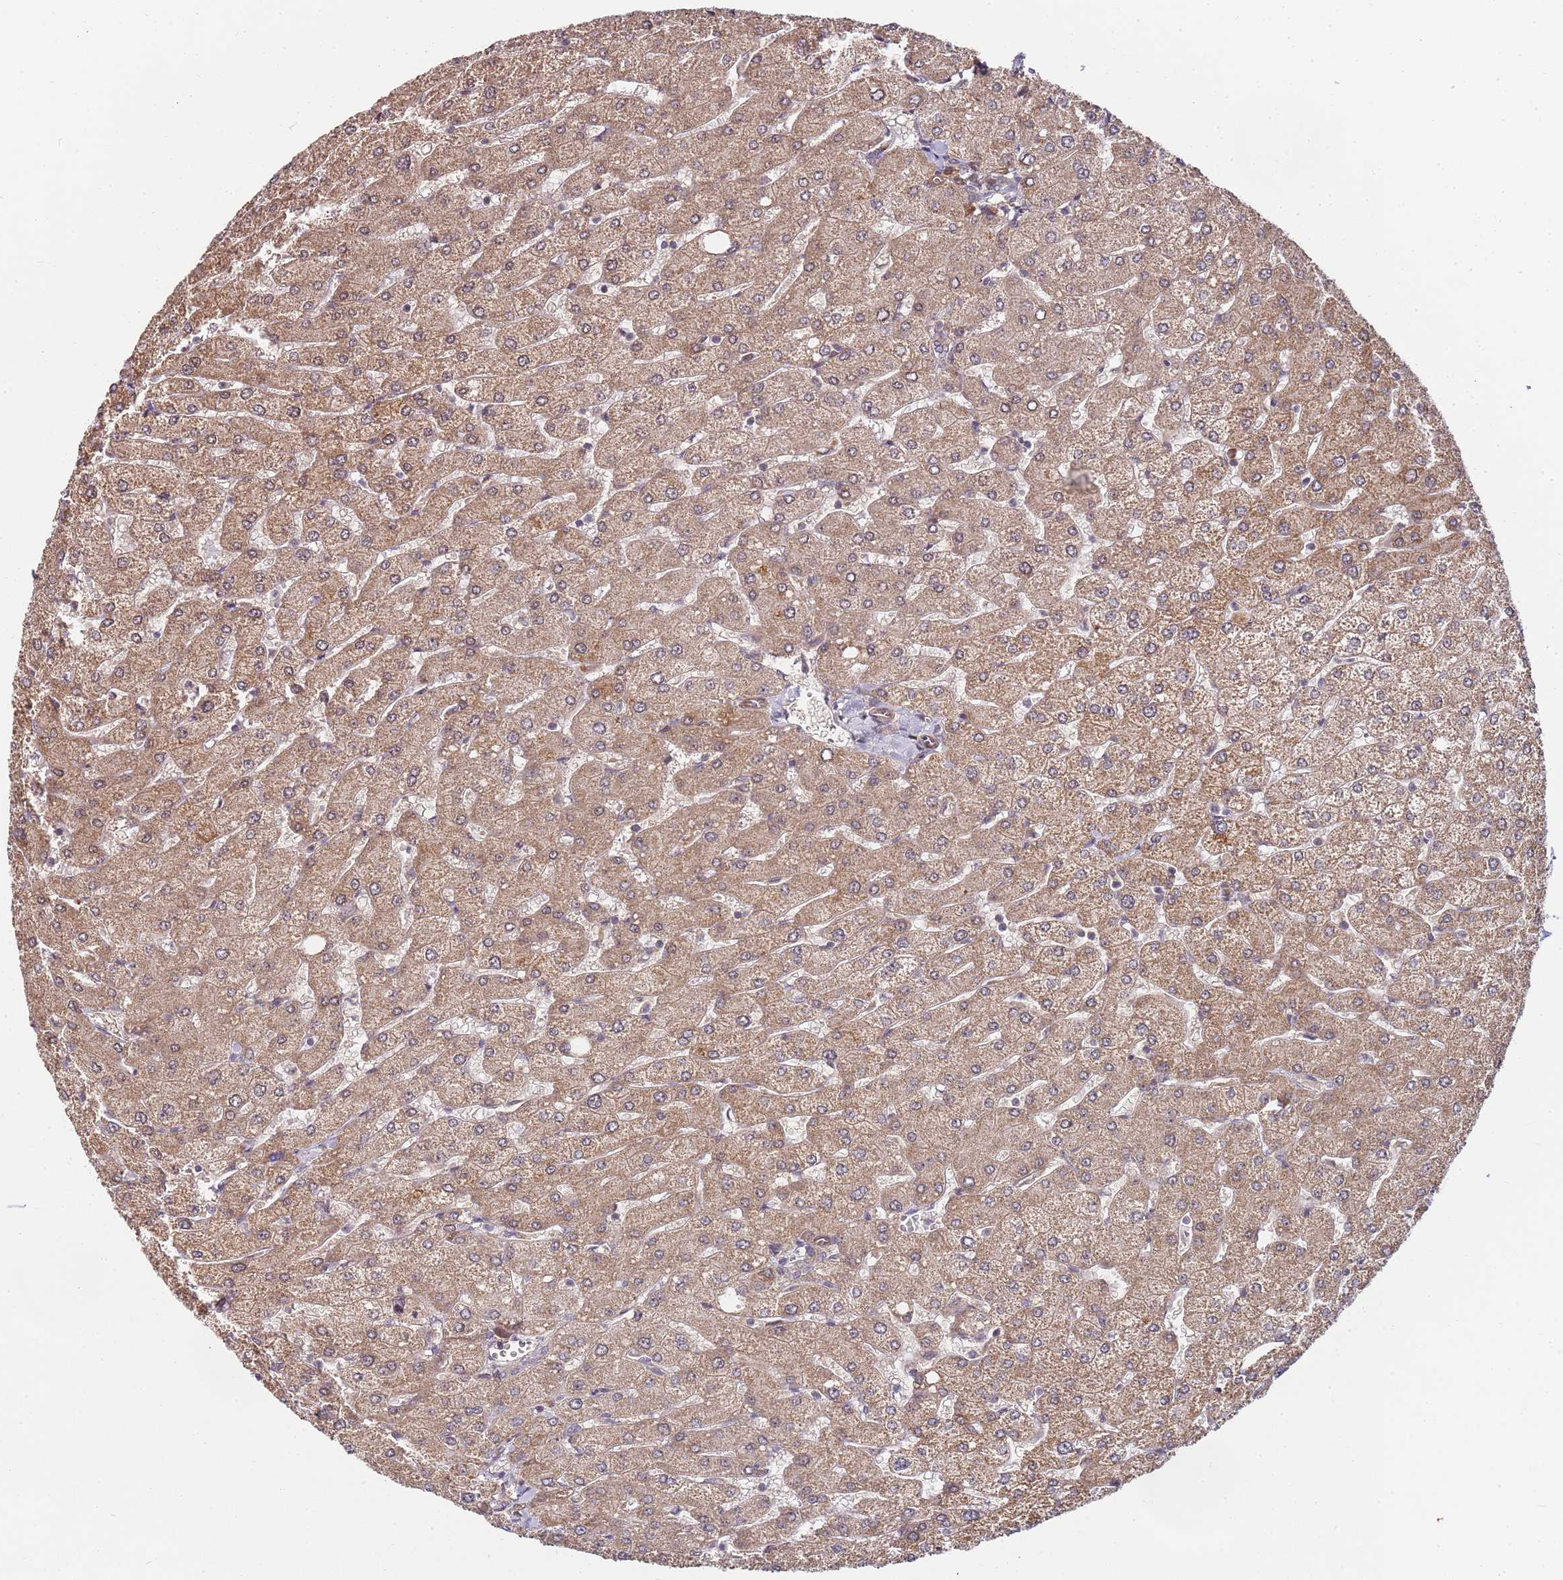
{"staining": {"intensity": "negative", "quantity": "none", "location": "none"}, "tissue": "liver", "cell_type": "Cholangiocytes", "image_type": "normal", "snomed": [{"axis": "morphology", "description": "Normal tissue, NOS"}, {"axis": "topography", "description": "Liver"}], "caption": "Immunohistochemistry (IHC) histopathology image of benign liver stained for a protein (brown), which demonstrates no staining in cholangiocytes.", "gene": "EDC3", "patient": {"sex": "male", "age": 55}}